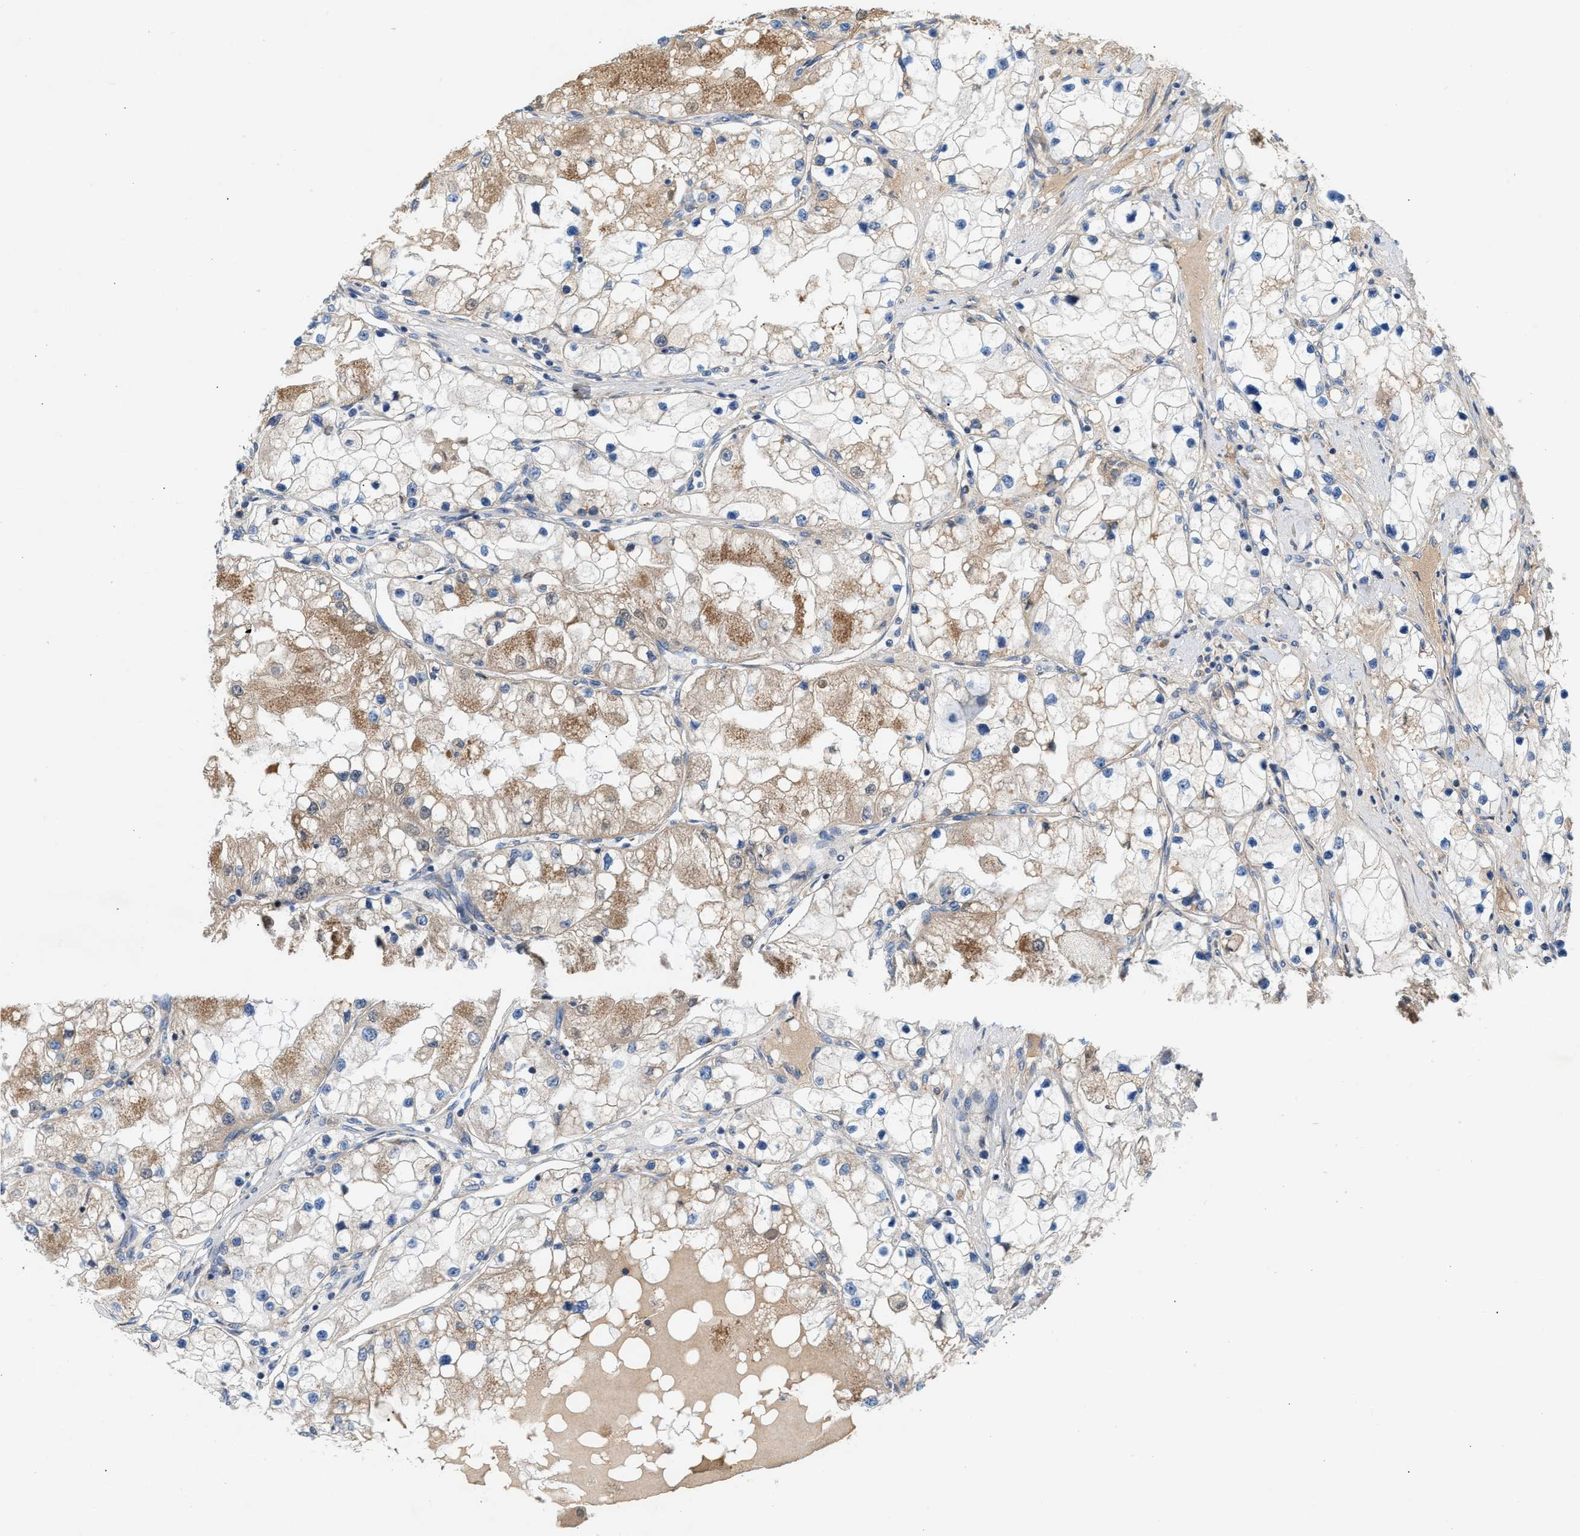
{"staining": {"intensity": "weak", "quantity": "25%-75%", "location": "cytoplasmic/membranous"}, "tissue": "renal cancer", "cell_type": "Tumor cells", "image_type": "cancer", "snomed": [{"axis": "morphology", "description": "Adenocarcinoma, NOS"}, {"axis": "topography", "description": "Kidney"}], "caption": "This is an image of immunohistochemistry (IHC) staining of renal cancer, which shows weak staining in the cytoplasmic/membranous of tumor cells.", "gene": "PMPCA", "patient": {"sex": "male", "age": 68}}